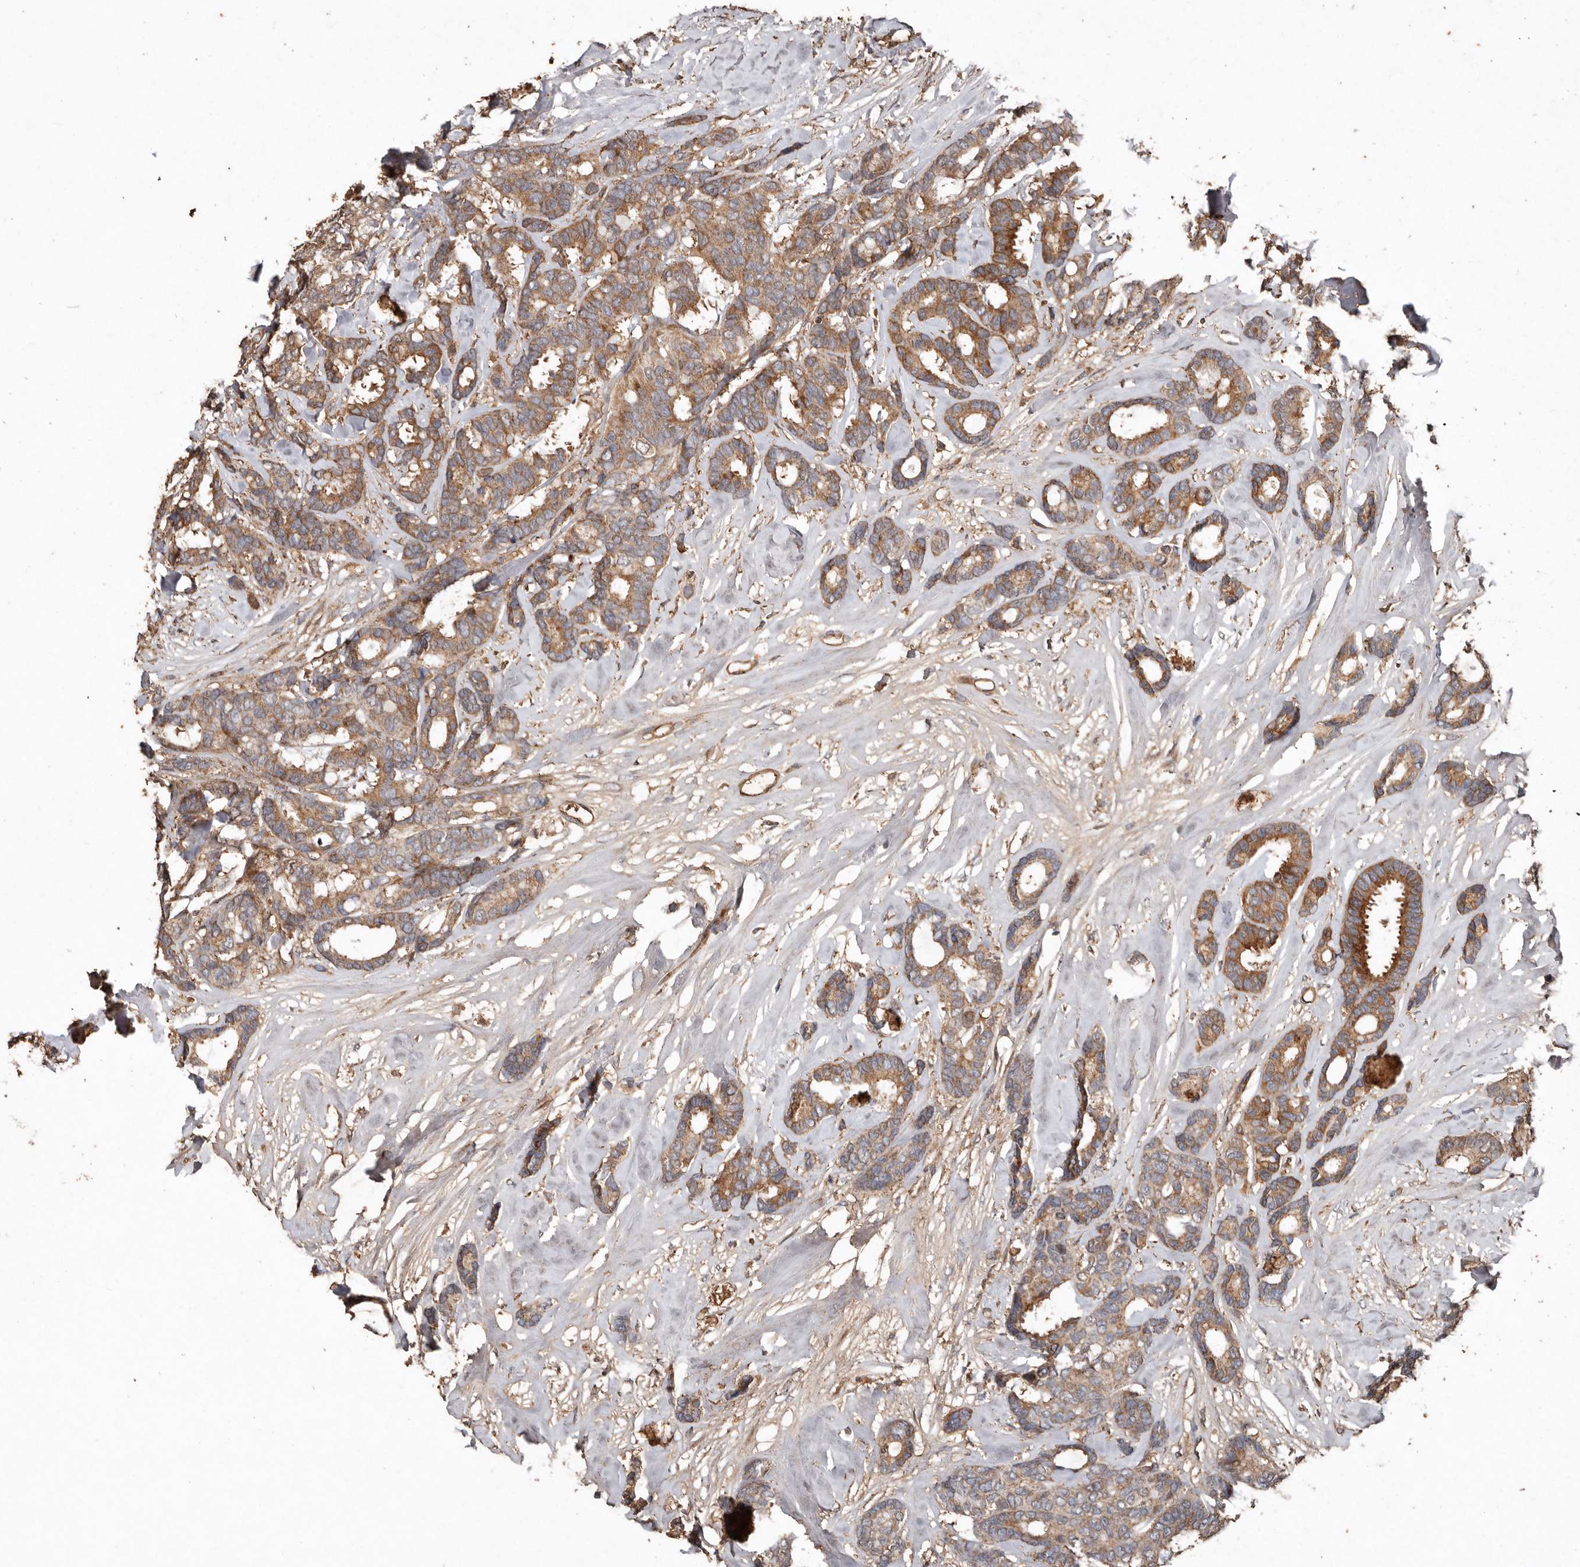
{"staining": {"intensity": "moderate", "quantity": ">75%", "location": "cytoplasmic/membranous"}, "tissue": "breast cancer", "cell_type": "Tumor cells", "image_type": "cancer", "snomed": [{"axis": "morphology", "description": "Duct carcinoma"}, {"axis": "topography", "description": "Breast"}], "caption": "An immunohistochemistry (IHC) histopathology image of neoplastic tissue is shown. Protein staining in brown shows moderate cytoplasmic/membranous positivity in infiltrating ductal carcinoma (breast) within tumor cells.", "gene": "RANBP17", "patient": {"sex": "female", "age": 87}}